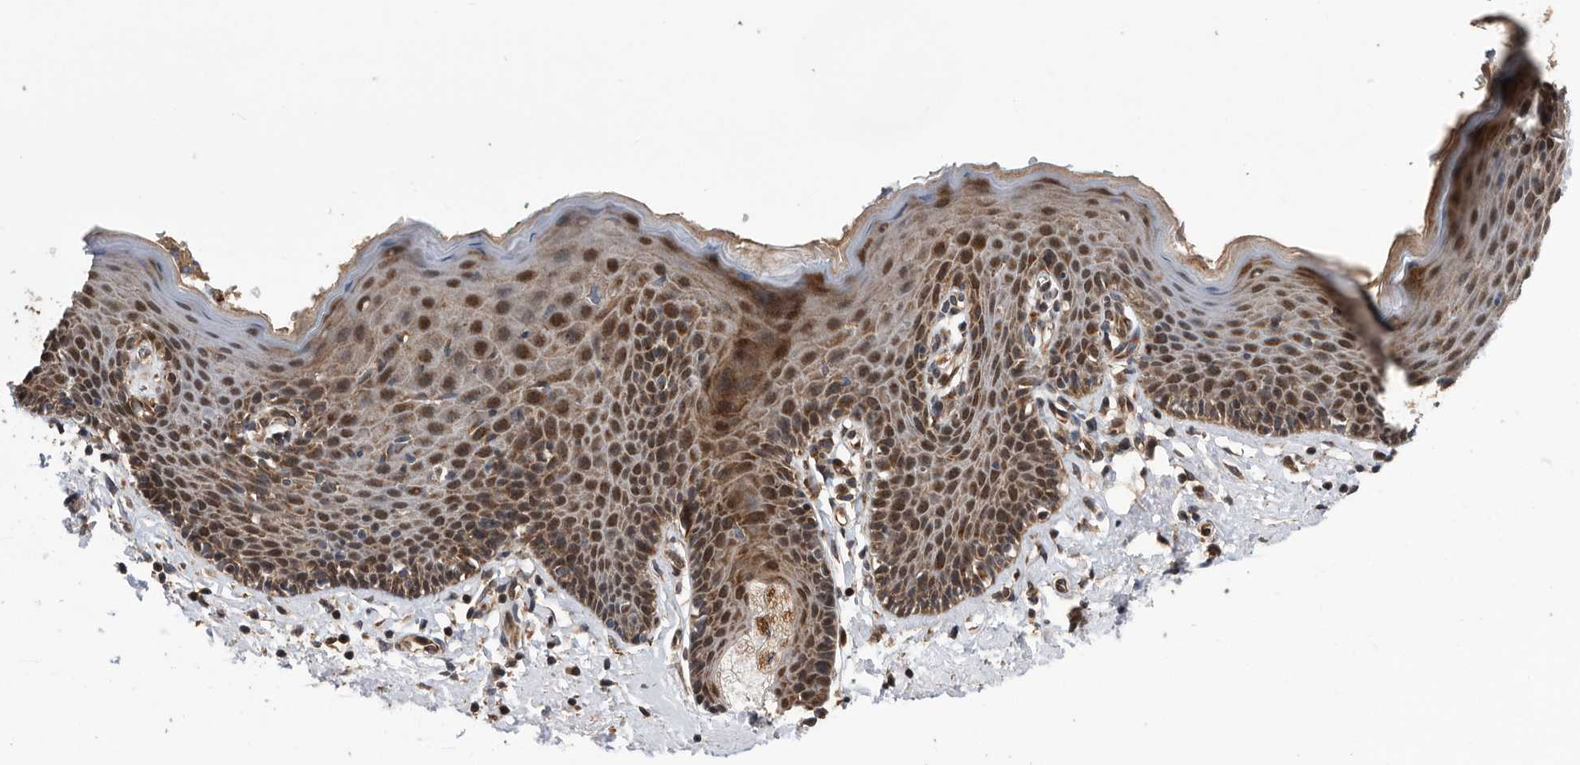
{"staining": {"intensity": "moderate", "quantity": ">75%", "location": "cytoplasmic/membranous,nuclear"}, "tissue": "skin", "cell_type": "Epidermal cells", "image_type": "normal", "snomed": [{"axis": "morphology", "description": "Normal tissue, NOS"}, {"axis": "topography", "description": "Vulva"}], "caption": "Brown immunohistochemical staining in normal human skin reveals moderate cytoplasmic/membranous,nuclear staining in about >75% of epidermal cells.", "gene": "SERINC2", "patient": {"sex": "female", "age": 66}}